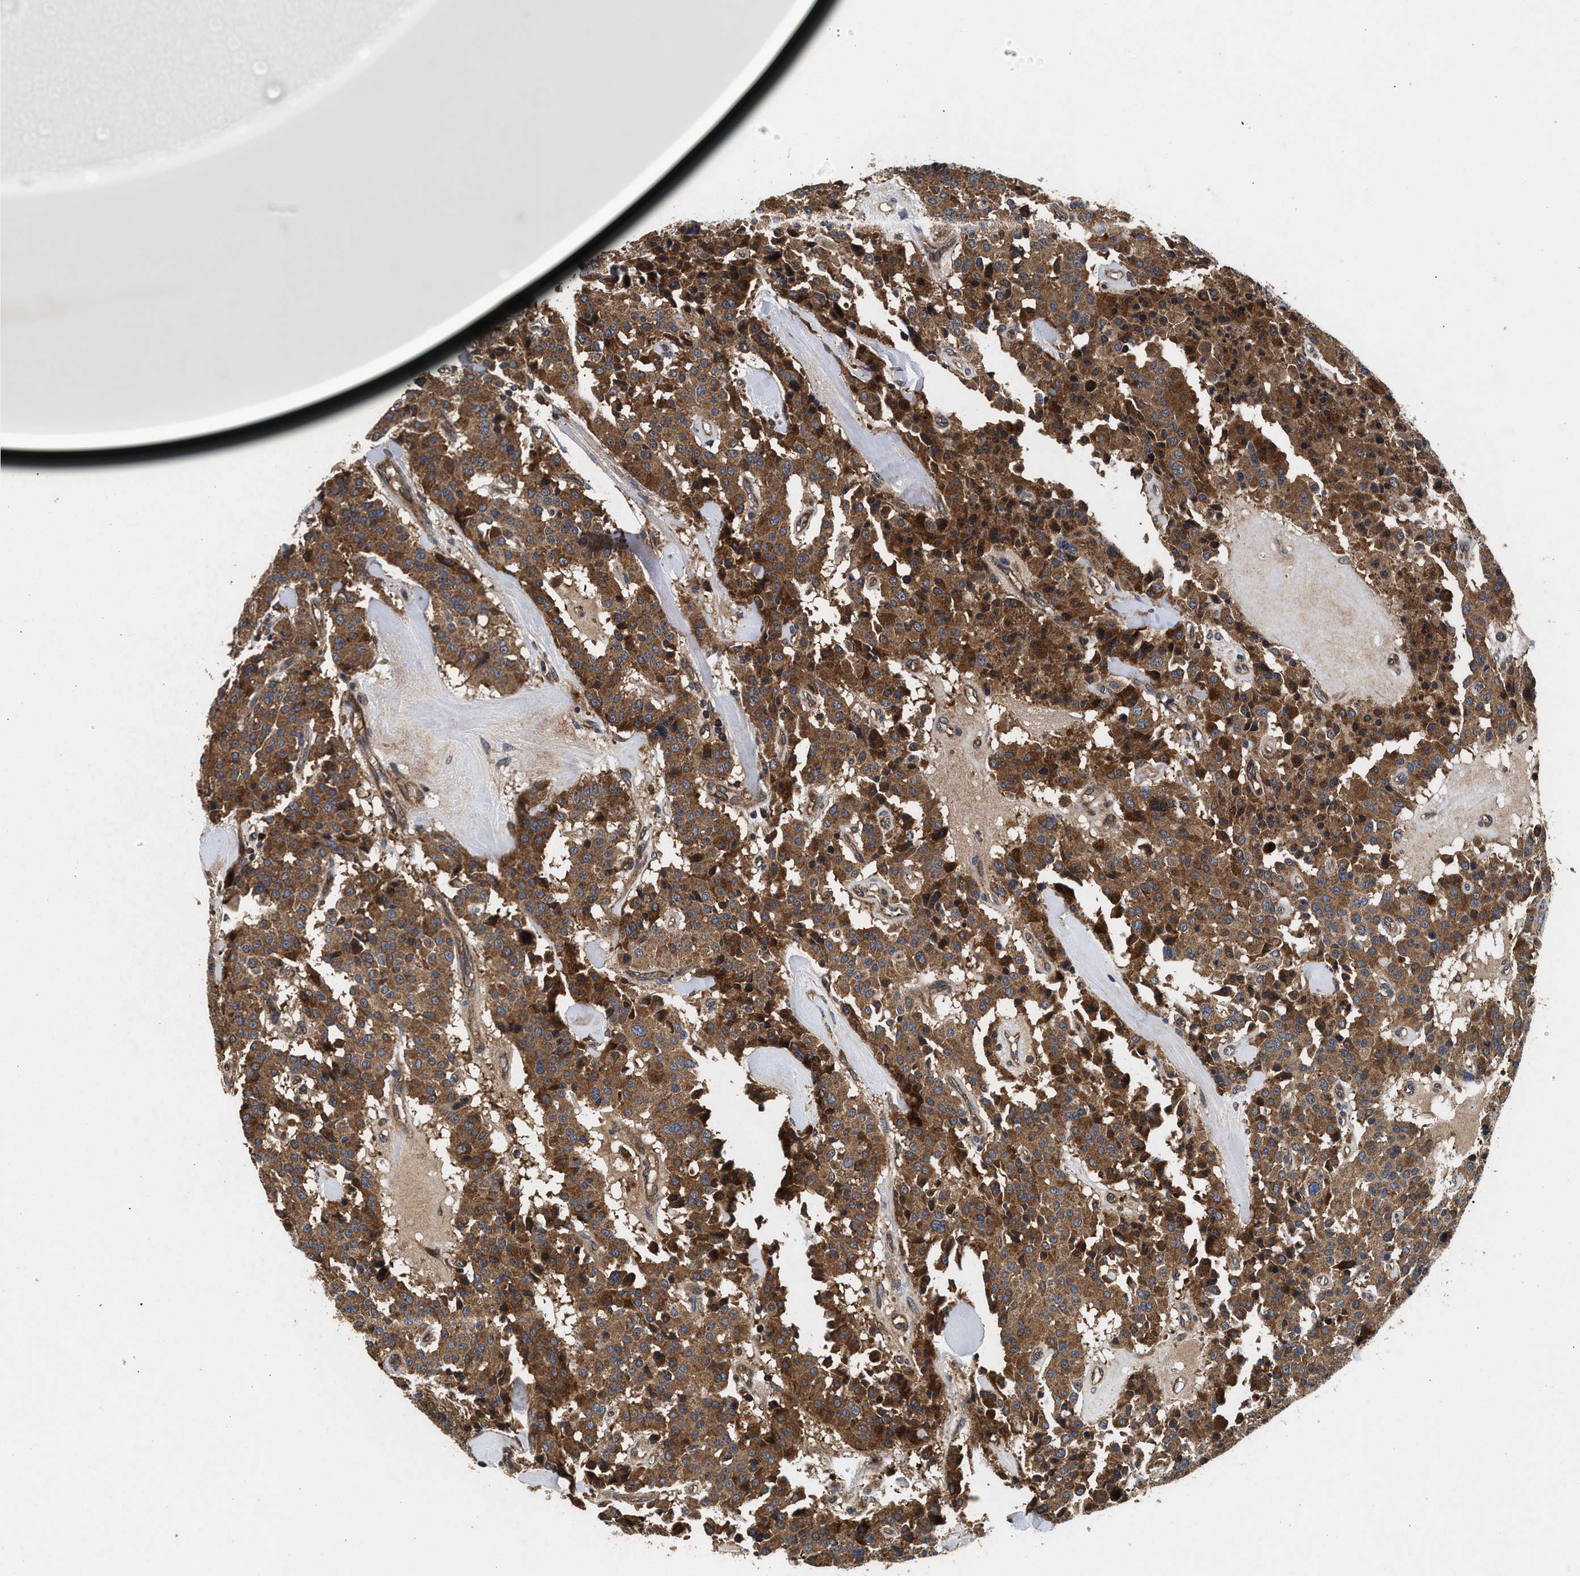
{"staining": {"intensity": "moderate", "quantity": ">75%", "location": "cytoplasmic/membranous"}, "tissue": "carcinoid", "cell_type": "Tumor cells", "image_type": "cancer", "snomed": [{"axis": "morphology", "description": "Carcinoid, malignant, NOS"}, {"axis": "topography", "description": "Lung"}], "caption": "A brown stain labels moderate cytoplasmic/membranous positivity of a protein in human carcinoid (malignant) tumor cells. Nuclei are stained in blue.", "gene": "NFKB2", "patient": {"sex": "male", "age": 30}}